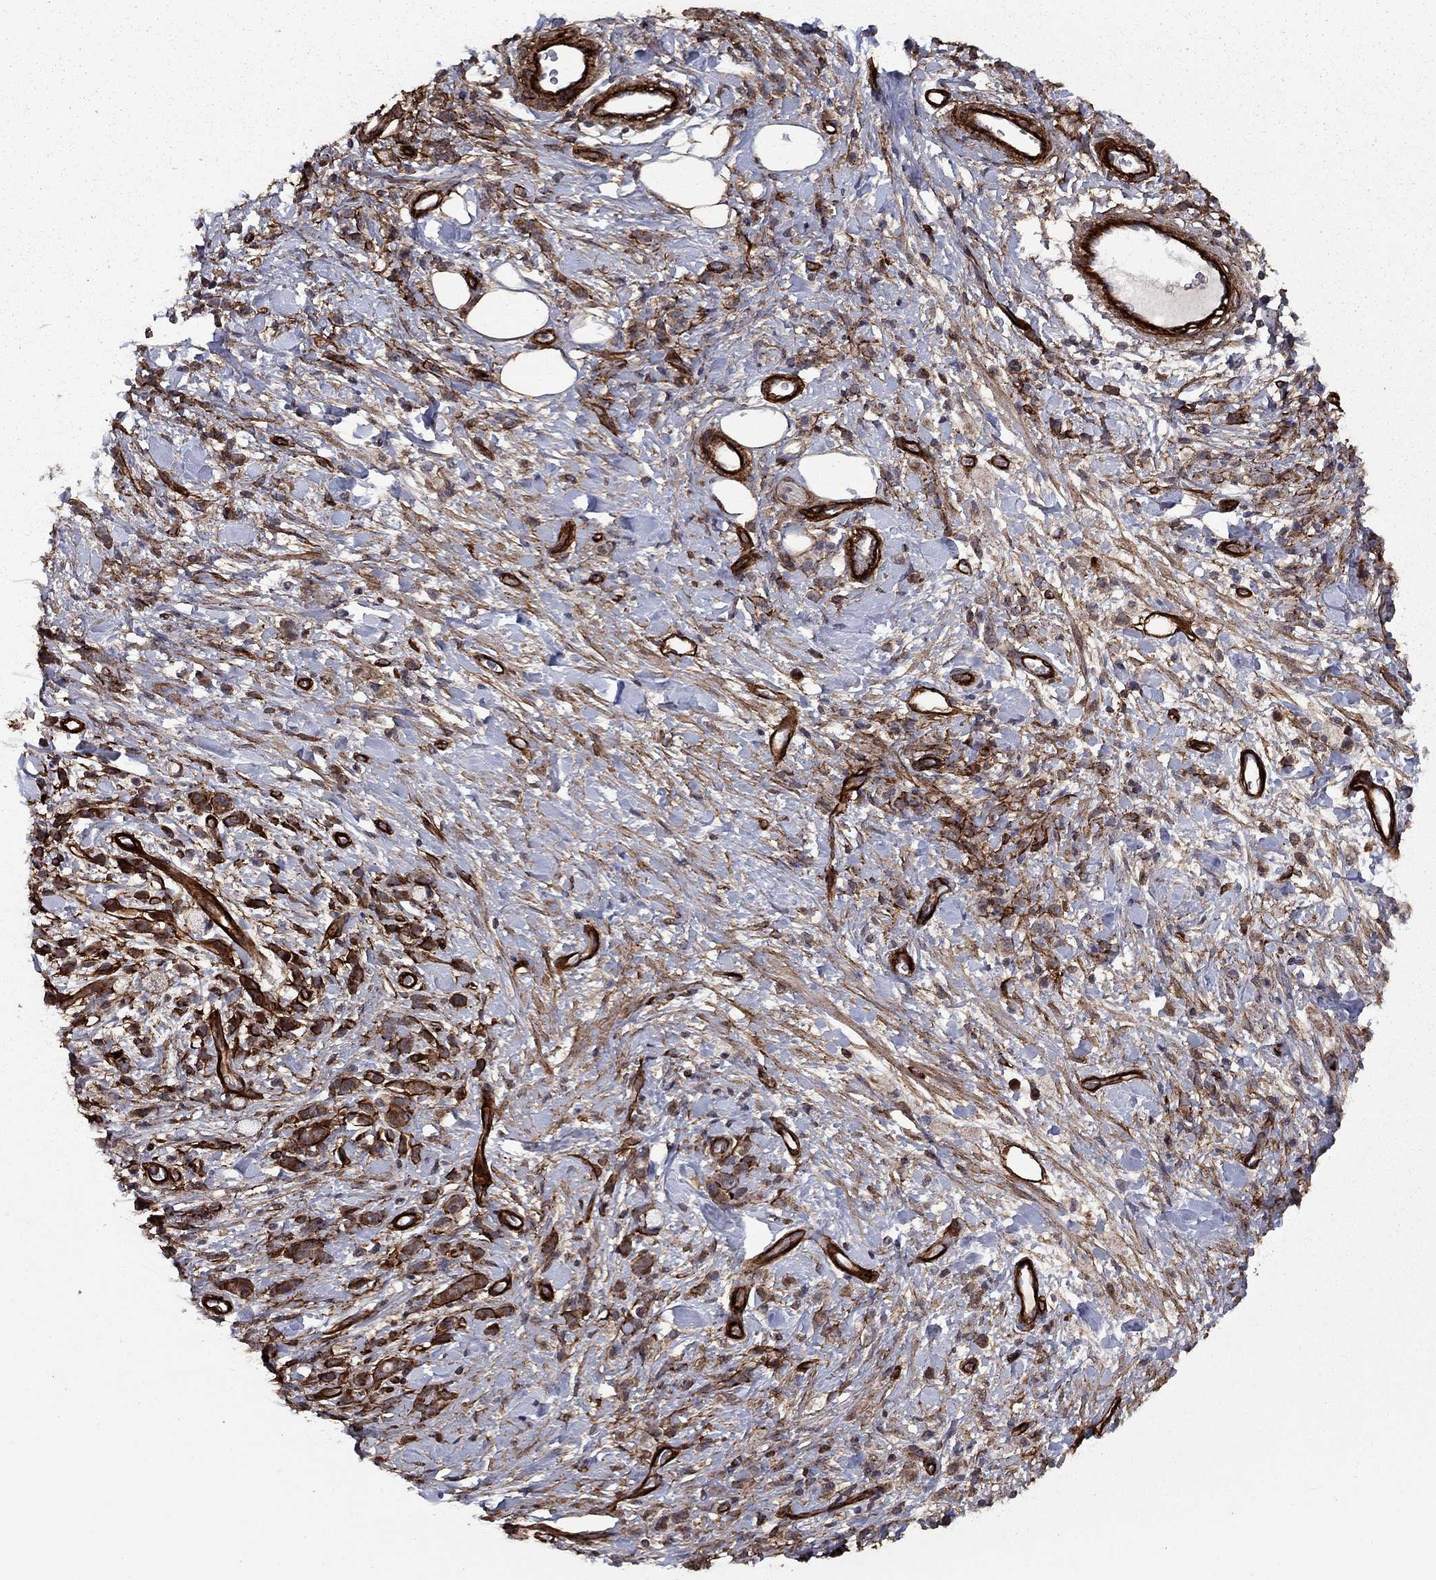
{"staining": {"intensity": "moderate", "quantity": "25%-75%", "location": "cytoplasmic/membranous"}, "tissue": "stomach cancer", "cell_type": "Tumor cells", "image_type": "cancer", "snomed": [{"axis": "morphology", "description": "Adenocarcinoma, NOS"}, {"axis": "topography", "description": "Stomach"}], "caption": "About 25%-75% of tumor cells in human stomach cancer exhibit moderate cytoplasmic/membranous protein positivity as visualized by brown immunohistochemical staining.", "gene": "COL18A1", "patient": {"sex": "male", "age": 77}}